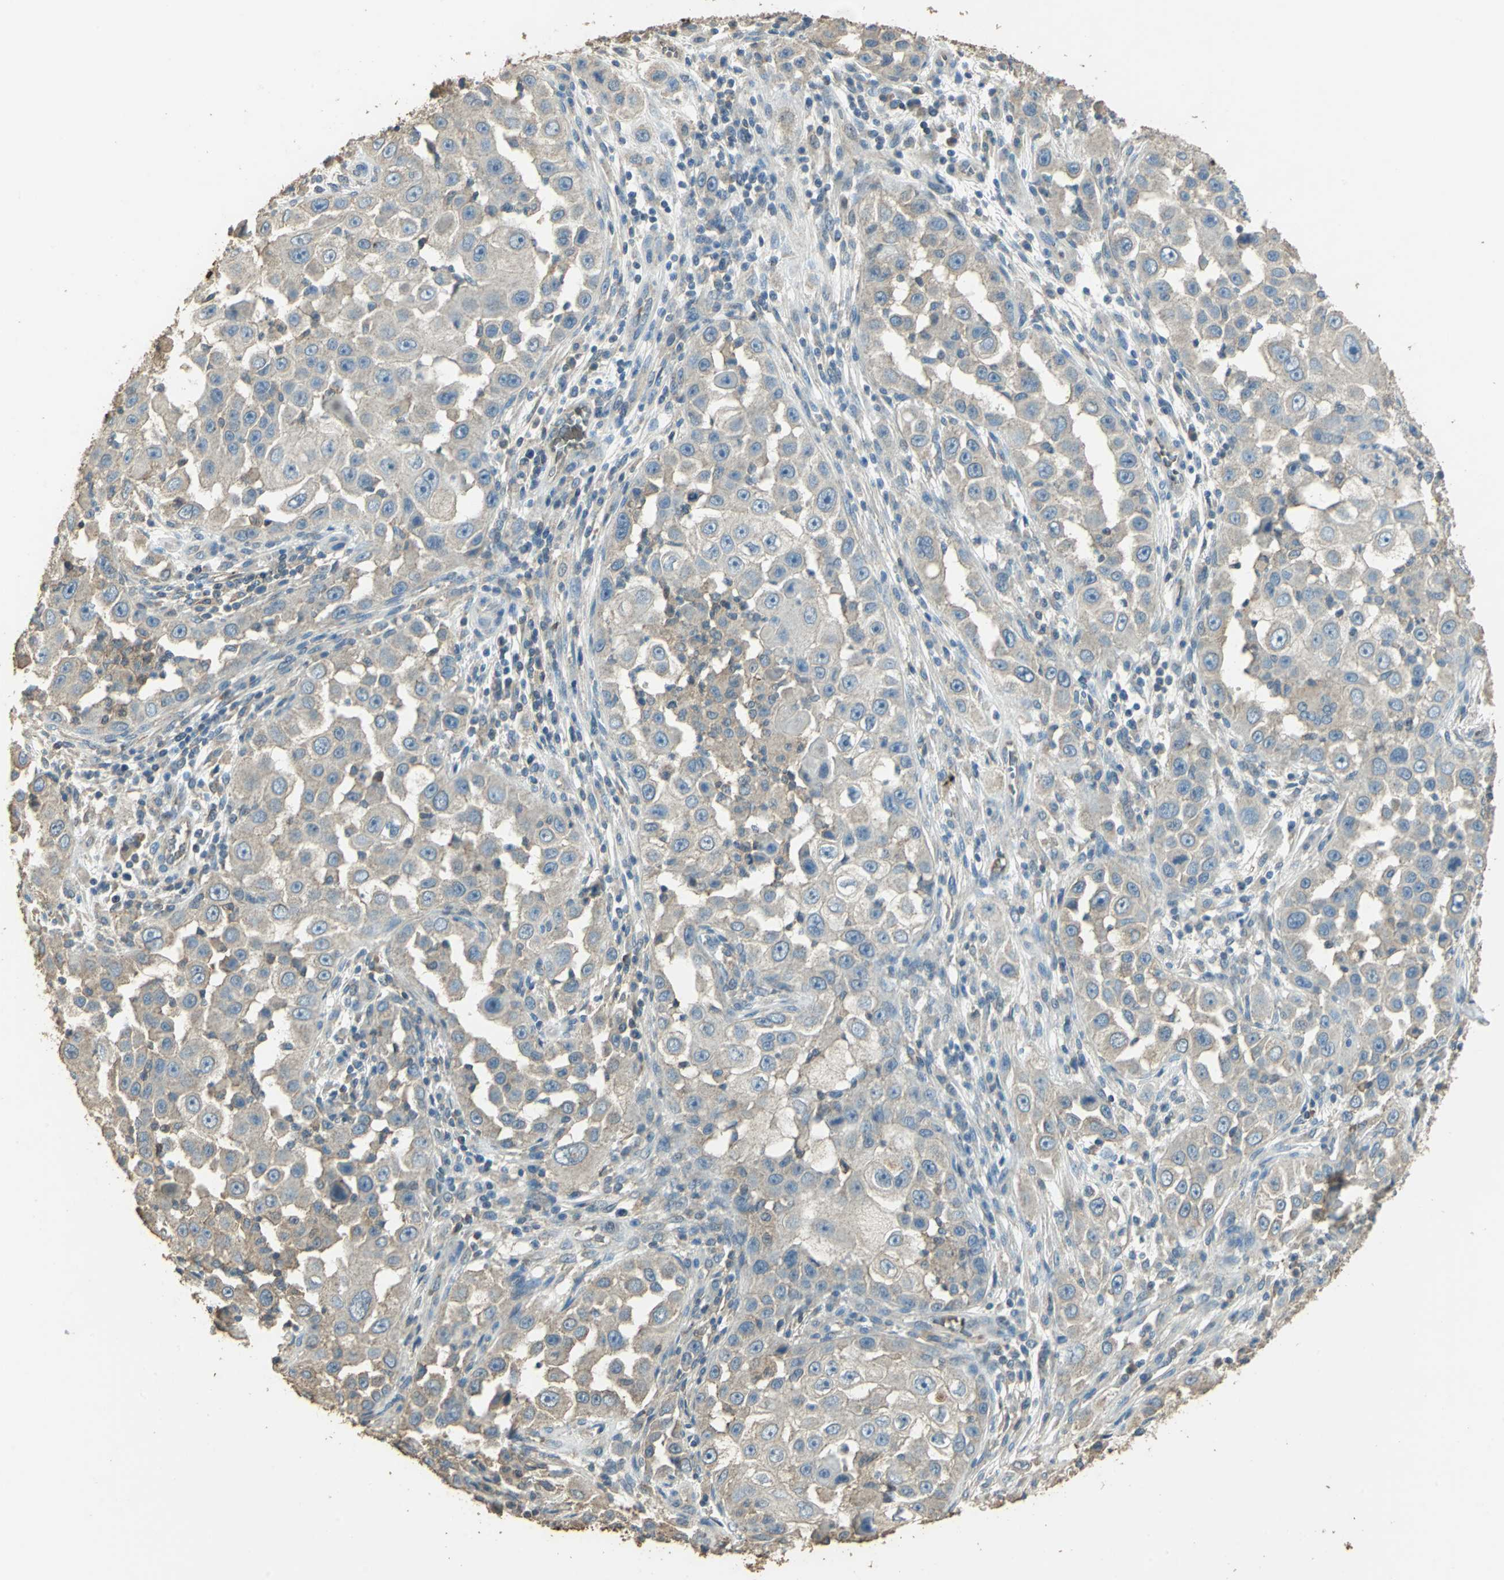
{"staining": {"intensity": "weak", "quantity": ">75%", "location": "cytoplasmic/membranous"}, "tissue": "head and neck cancer", "cell_type": "Tumor cells", "image_type": "cancer", "snomed": [{"axis": "morphology", "description": "Carcinoma, NOS"}, {"axis": "topography", "description": "Head-Neck"}], "caption": "Immunohistochemical staining of head and neck cancer exhibits weak cytoplasmic/membranous protein expression in approximately >75% of tumor cells. Nuclei are stained in blue.", "gene": "TRAPPC2", "patient": {"sex": "male", "age": 87}}